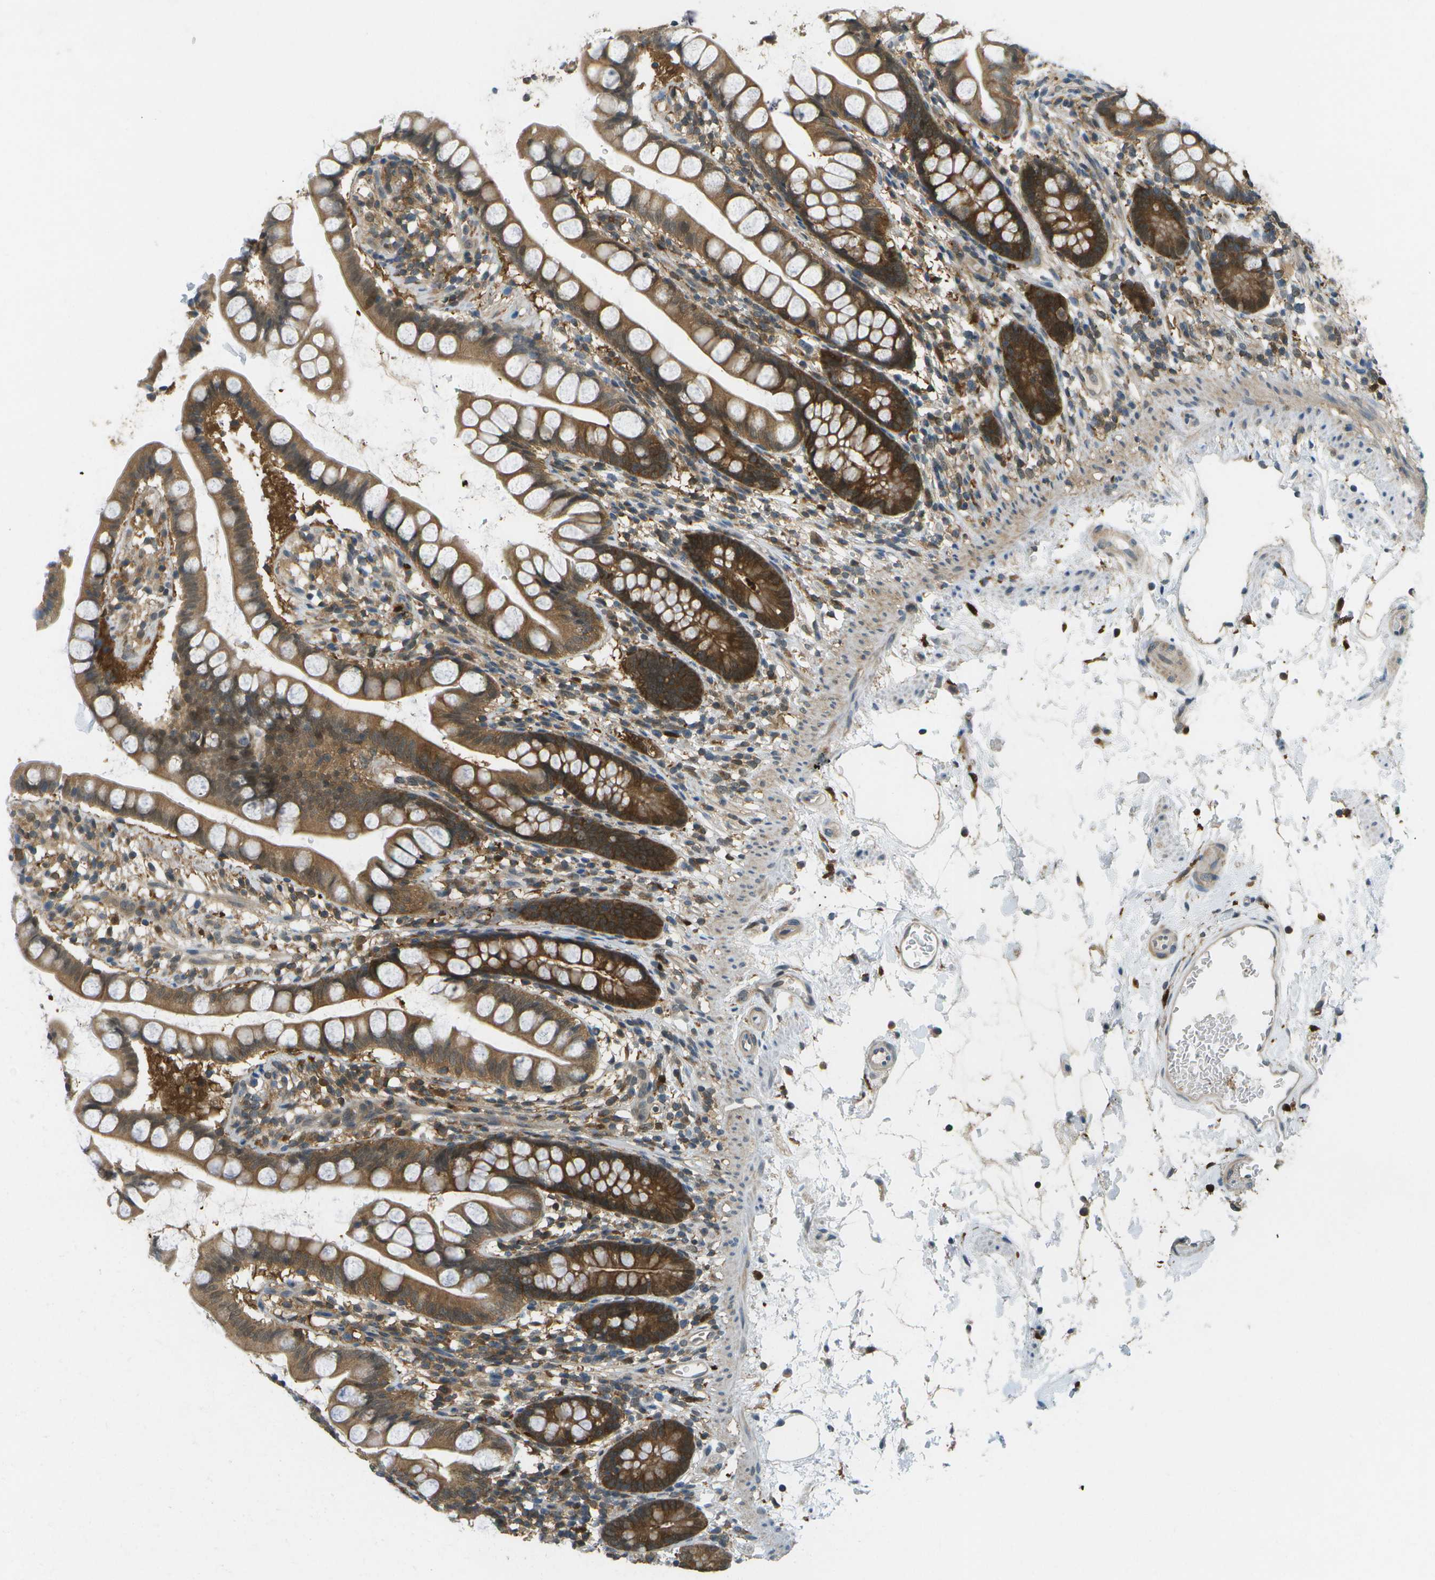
{"staining": {"intensity": "strong", "quantity": ">75%", "location": "cytoplasmic/membranous,nuclear"}, "tissue": "small intestine", "cell_type": "Glandular cells", "image_type": "normal", "snomed": [{"axis": "morphology", "description": "Normal tissue, NOS"}, {"axis": "topography", "description": "Small intestine"}], "caption": "Protein staining of unremarkable small intestine shows strong cytoplasmic/membranous,nuclear staining in approximately >75% of glandular cells. (DAB = brown stain, brightfield microscopy at high magnification).", "gene": "CDH23", "patient": {"sex": "female", "age": 84}}